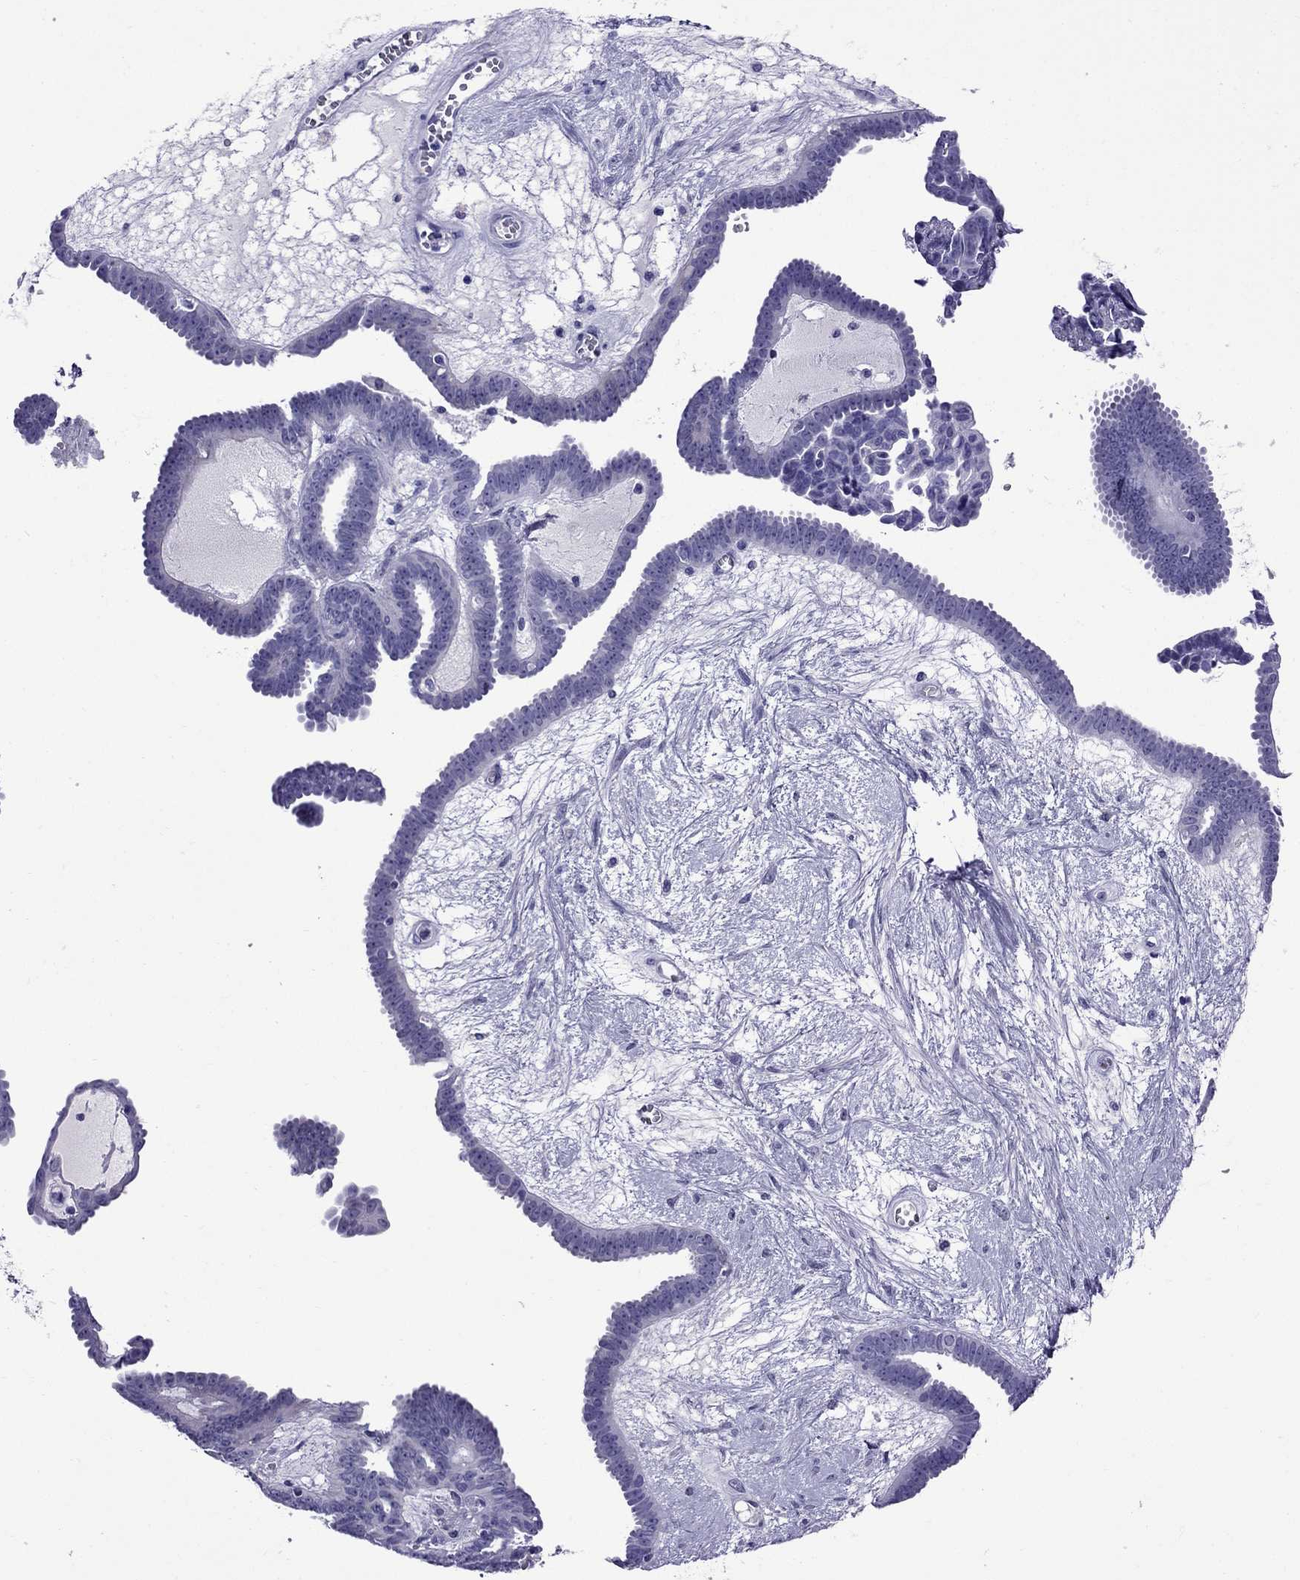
{"staining": {"intensity": "negative", "quantity": "none", "location": "none"}, "tissue": "ovarian cancer", "cell_type": "Tumor cells", "image_type": "cancer", "snomed": [{"axis": "morphology", "description": "Cystadenocarcinoma, serous, NOS"}, {"axis": "topography", "description": "Ovary"}], "caption": "Image shows no significant protein staining in tumor cells of ovarian cancer. (Stains: DAB immunohistochemistry (IHC) with hematoxylin counter stain, Microscopy: brightfield microscopy at high magnification).", "gene": "CRYBA1", "patient": {"sex": "female", "age": 71}}